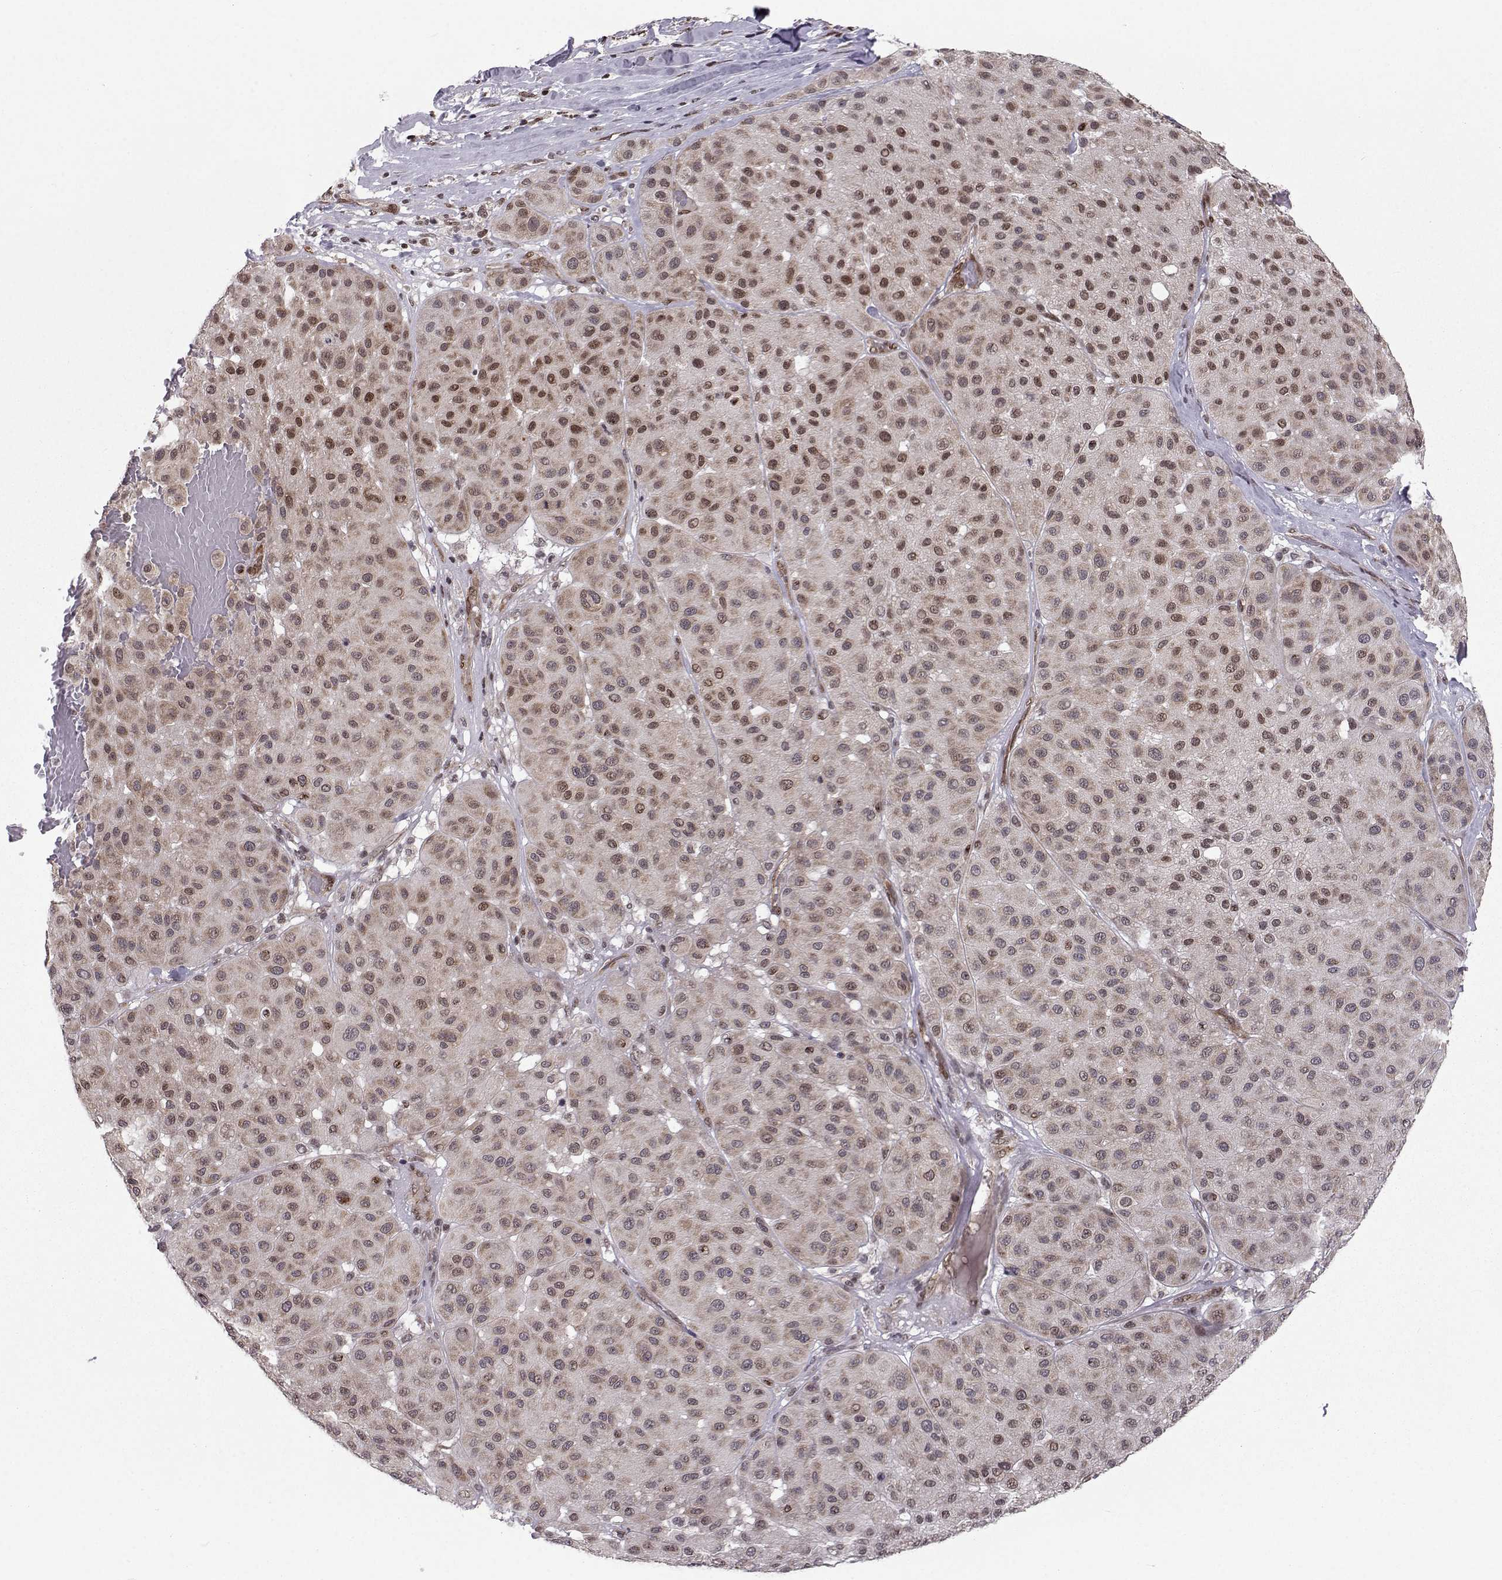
{"staining": {"intensity": "strong", "quantity": "<25%", "location": "nuclear"}, "tissue": "melanoma", "cell_type": "Tumor cells", "image_type": "cancer", "snomed": [{"axis": "morphology", "description": "Malignant melanoma, Metastatic site"}, {"axis": "topography", "description": "Smooth muscle"}], "caption": "Immunohistochemistry (IHC) of human malignant melanoma (metastatic site) displays medium levels of strong nuclear expression in about <25% of tumor cells.", "gene": "PKN2", "patient": {"sex": "male", "age": 41}}